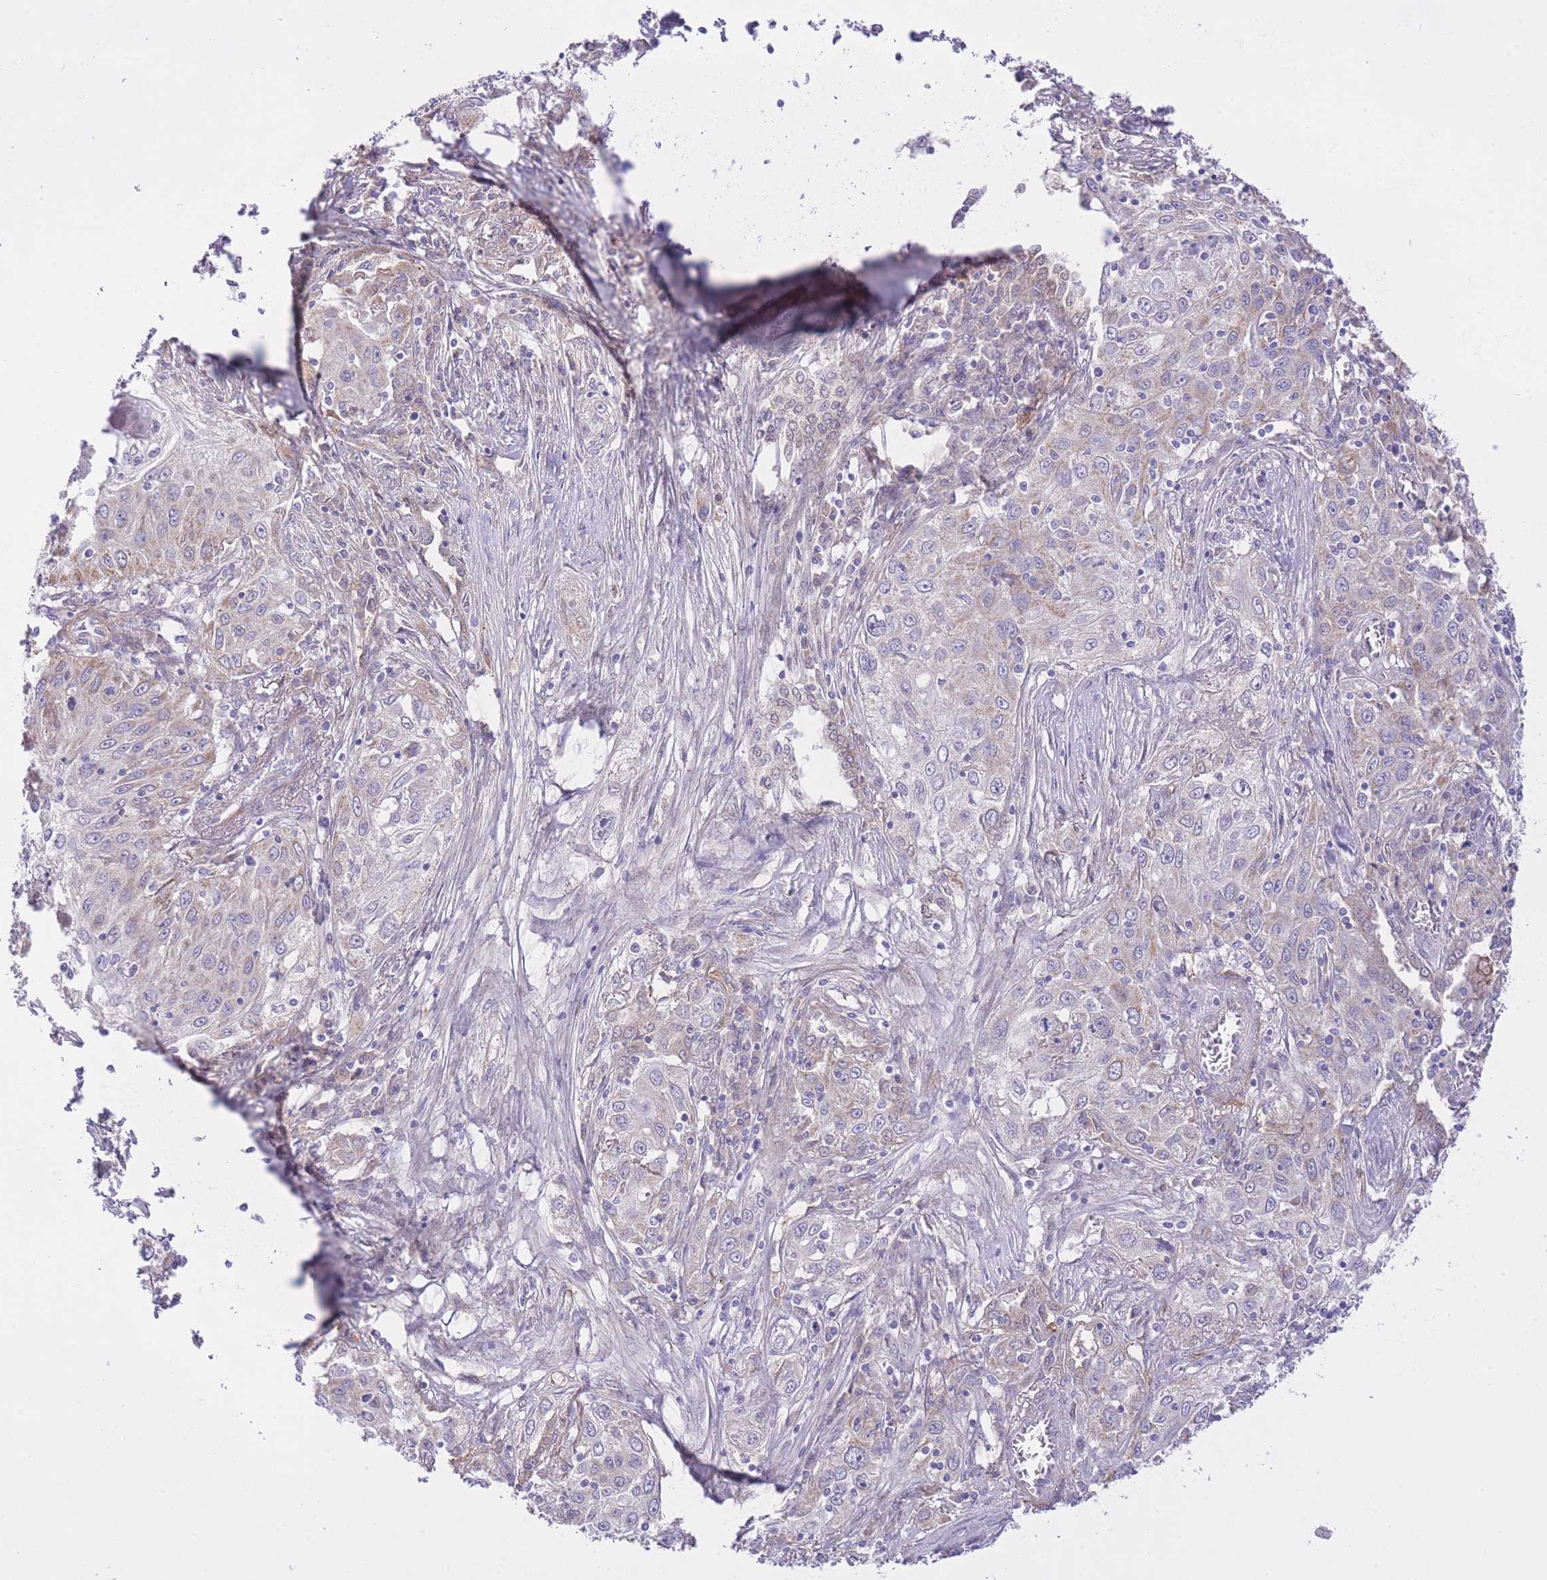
{"staining": {"intensity": "weak", "quantity": "<25%", "location": "cytoplasmic/membranous"}, "tissue": "lung cancer", "cell_type": "Tumor cells", "image_type": "cancer", "snomed": [{"axis": "morphology", "description": "Squamous cell carcinoma, NOS"}, {"axis": "topography", "description": "Lung"}], "caption": "Immunohistochemical staining of lung cancer (squamous cell carcinoma) reveals no significant expression in tumor cells.", "gene": "PGM1", "patient": {"sex": "female", "age": 69}}